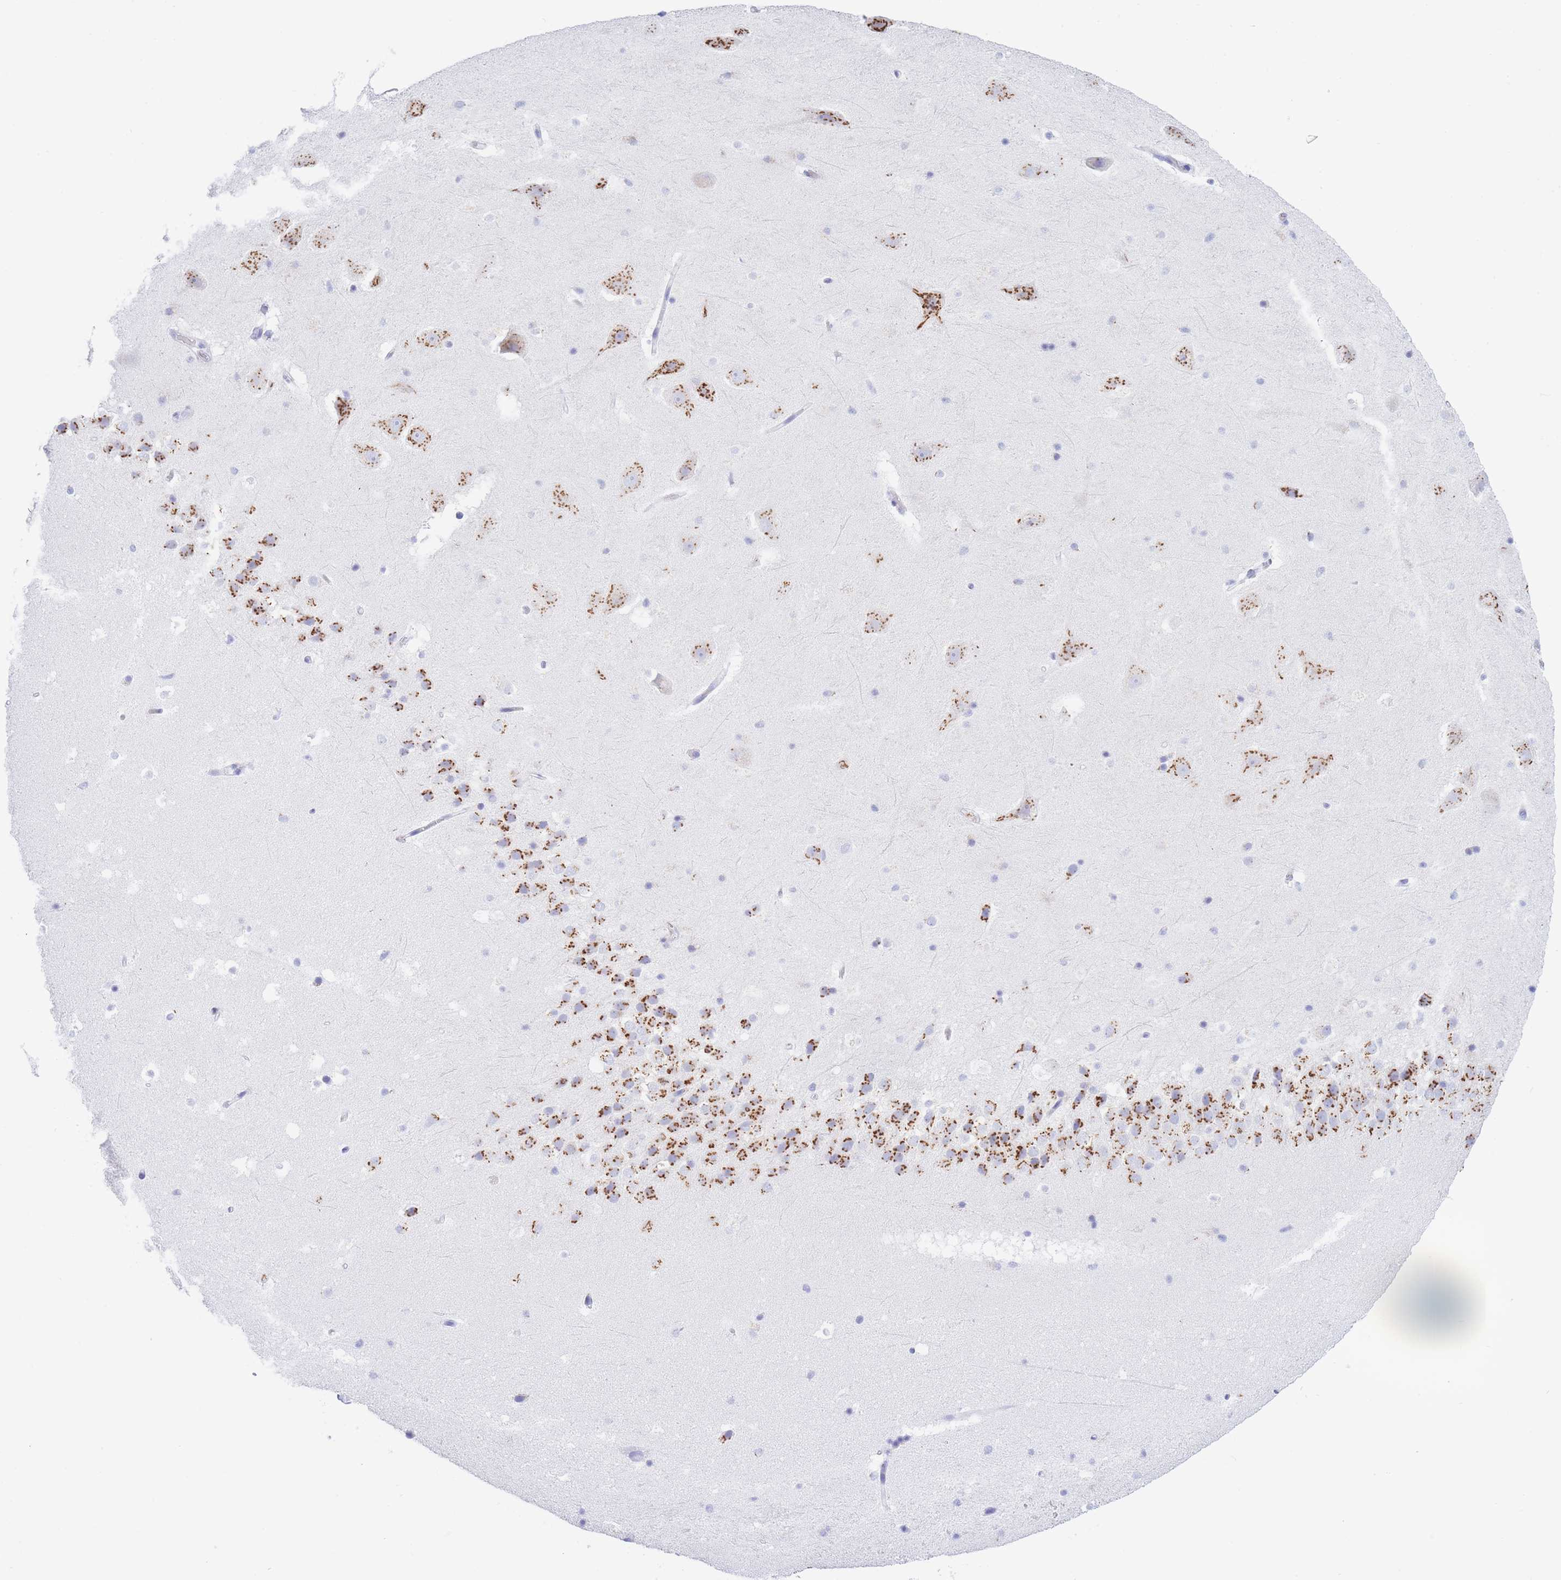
{"staining": {"intensity": "negative", "quantity": "none", "location": "none"}, "tissue": "hippocampus", "cell_type": "Glial cells", "image_type": "normal", "snomed": [{"axis": "morphology", "description": "Normal tissue, NOS"}, {"axis": "topography", "description": "Hippocampus"}], "caption": "Immunohistochemistry (IHC) micrograph of benign hippocampus: hippocampus stained with DAB (3,3'-diaminobenzidine) demonstrates no significant protein positivity in glial cells.", "gene": "FAM3C", "patient": {"sex": "male", "age": 37}}